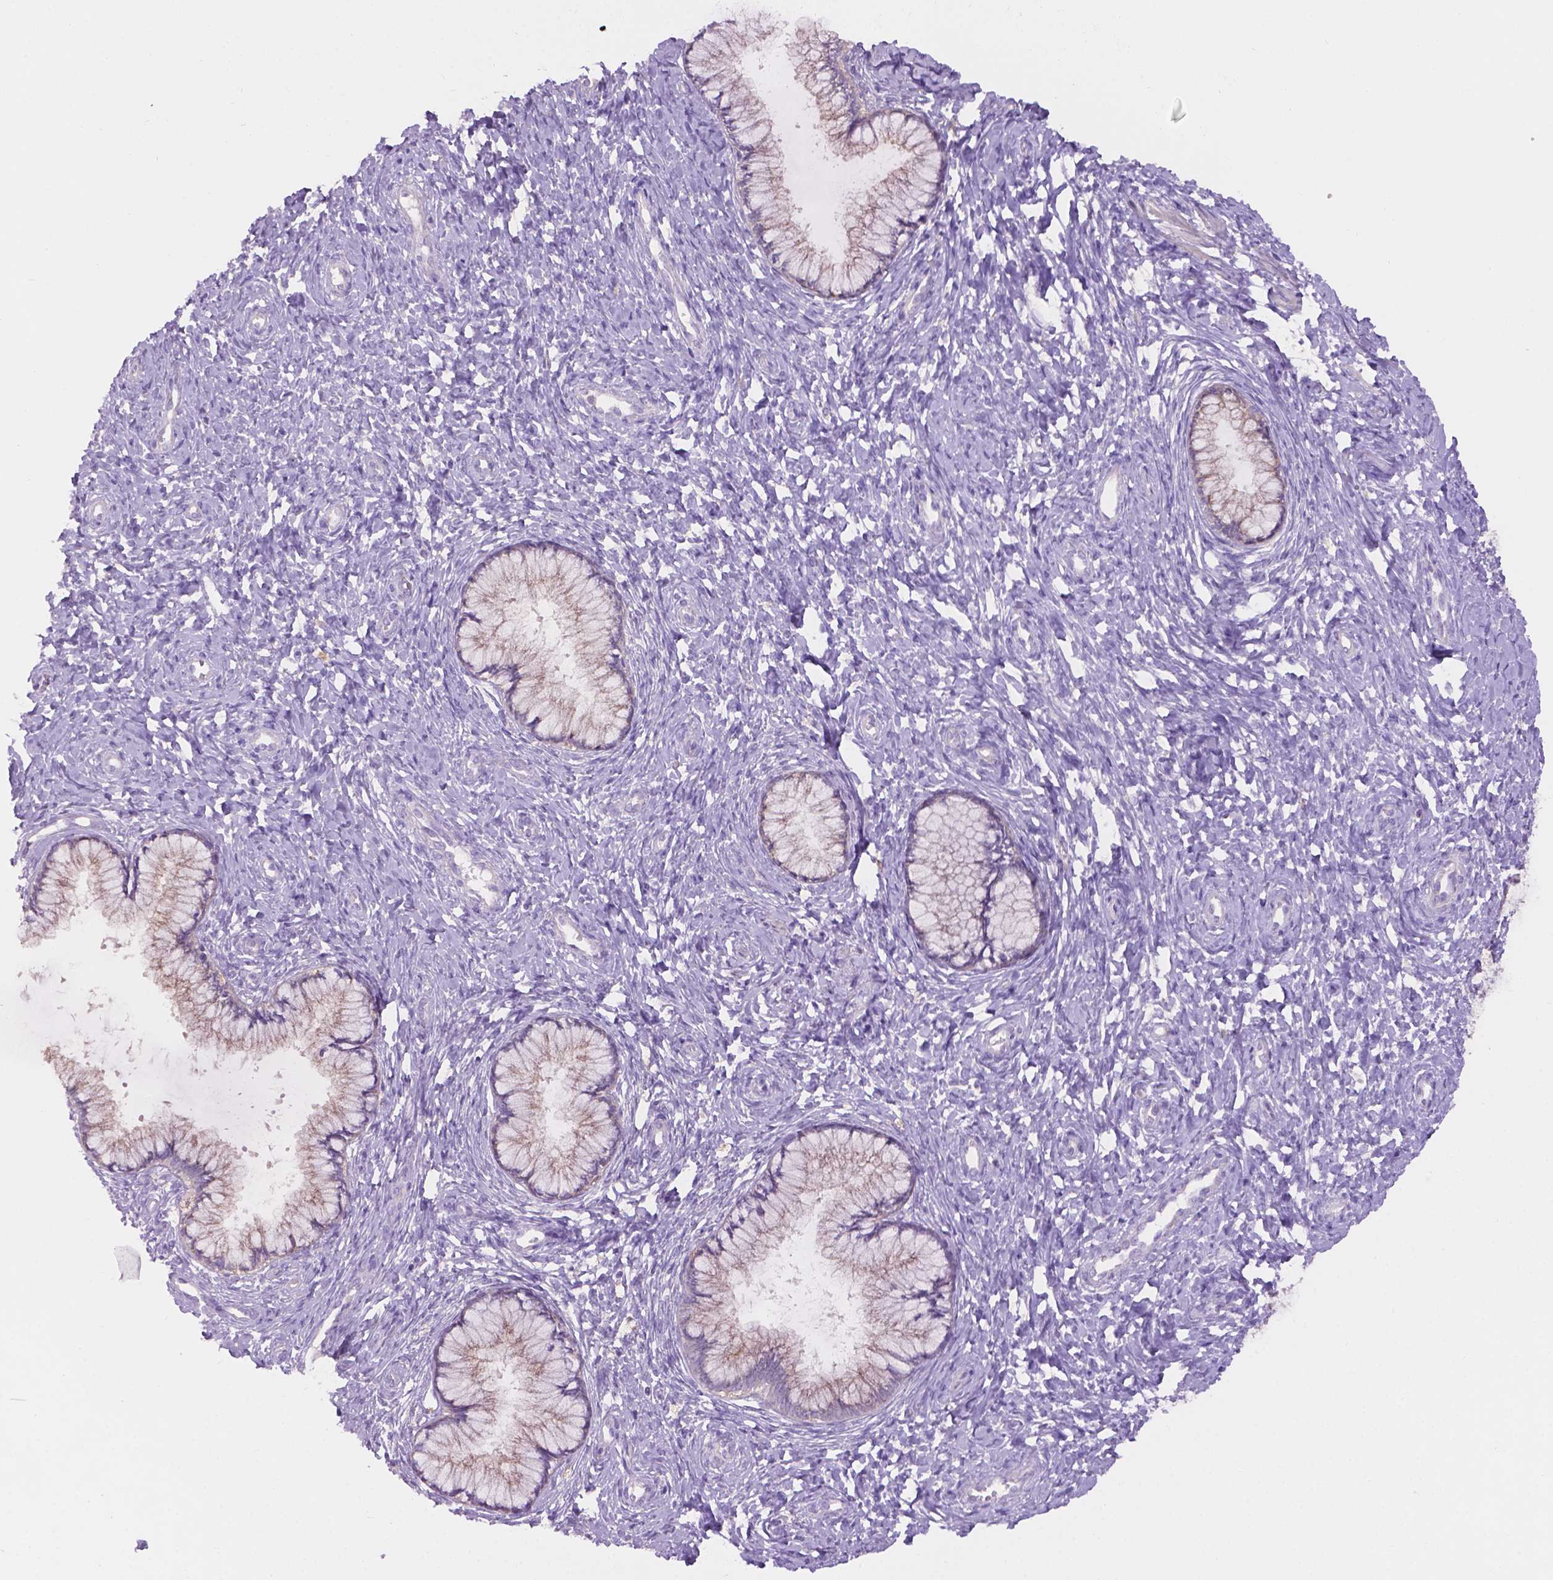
{"staining": {"intensity": "negative", "quantity": "none", "location": "none"}, "tissue": "cervix", "cell_type": "Glandular cells", "image_type": "normal", "snomed": [{"axis": "morphology", "description": "Normal tissue, NOS"}, {"axis": "topography", "description": "Cervix"}], "caption": "An image of cervix stained for a protein displays no brown staining in glandular cells. (Stains: DAB (3,3'-diaminobenzidine) IHC with hematoxylin counter stain, Microscopy: brightfield microscopy at high magnification).", "gene": "CDH7", "patient": {"sex": "female", "age": 37}}